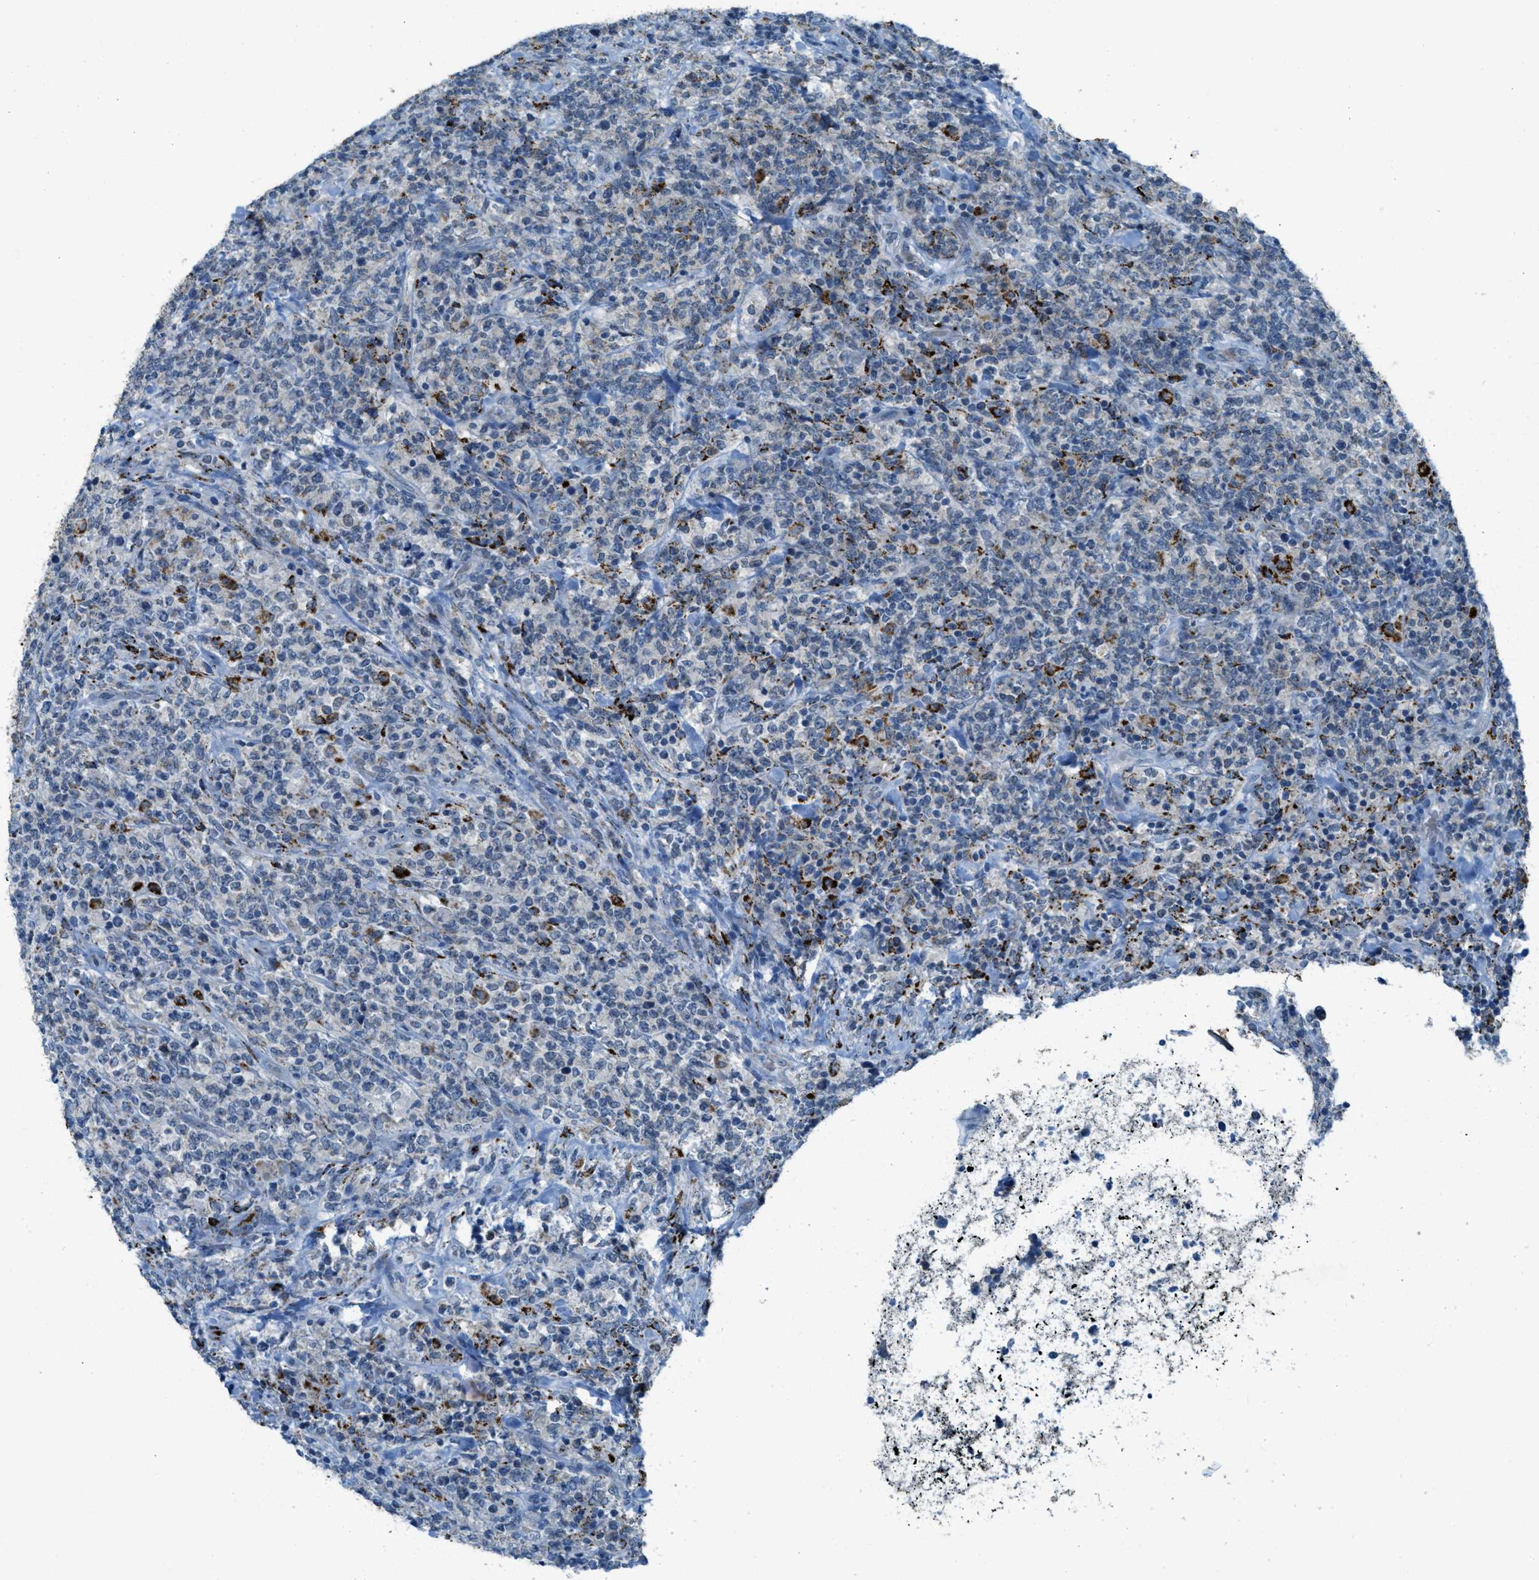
{"staining": {"intensity": "negative", "quantity": "none", "location": "none"}, "tissue": "lymphoma", "cell_type": "Tumor cells", "image_type": "cancer", "snomed": [{"axis": "morphology", "description": "Malignant lymphoma, non-Hodgkin's type, High grade"}, {"axis": "topography", "description": "Soft tissue"}], "caption": "The immunohistochemistry histopathology image has no significant positivity in tumor cells of high-grade malignant lymphoma, non-Hodgkin's type tissue. (Brightfield microscopy of DAB (3,3'-diaminobenzidine) immunohistochemistry (IHC) at high magnification).", "gene": "CDON", "patient": {"sex": "male", "age": 18}}